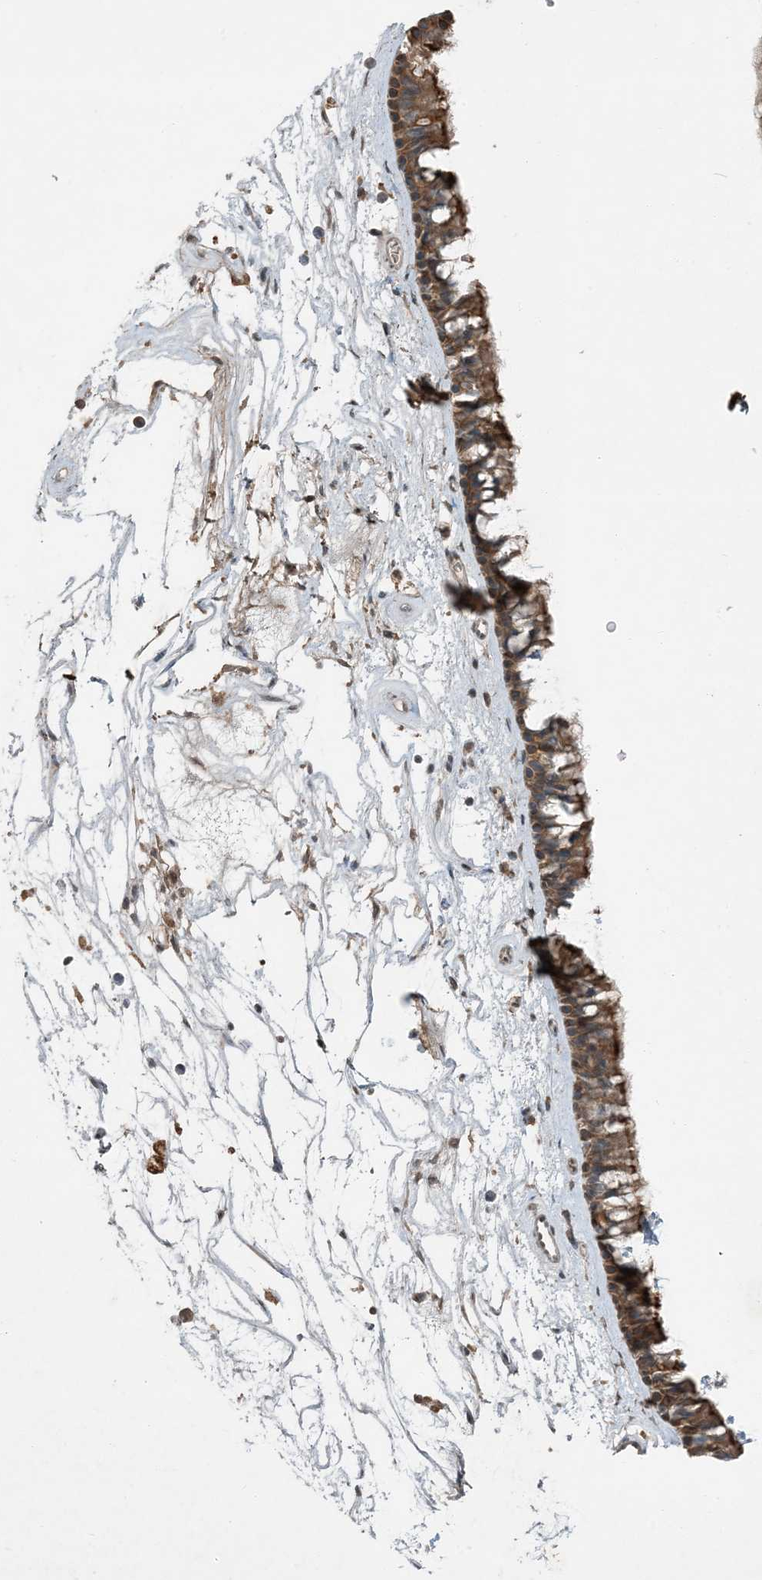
{"staining": {"intensity": "strong", "quantity": ">75%", "location": "cytoplasmic/membranous"}, "tissue": "nasopharynx", "cell_type": "Respiratory epithelial cells", "image_type": "normal", "snomed": [{"axis": "morphology", "description": "Normal tissue, NOS"}, {"axis": "topography", "description": "Nasopharynx"}], "caption": "Immunohistochemical staining of benign human nasopharynx demonstrates high levels of strong cytoplasmic/membranous positivity in about >75% of respiratory epithelial cells.", "gene": "MDN1", "patient": {"sex": "male", "age": 64}}